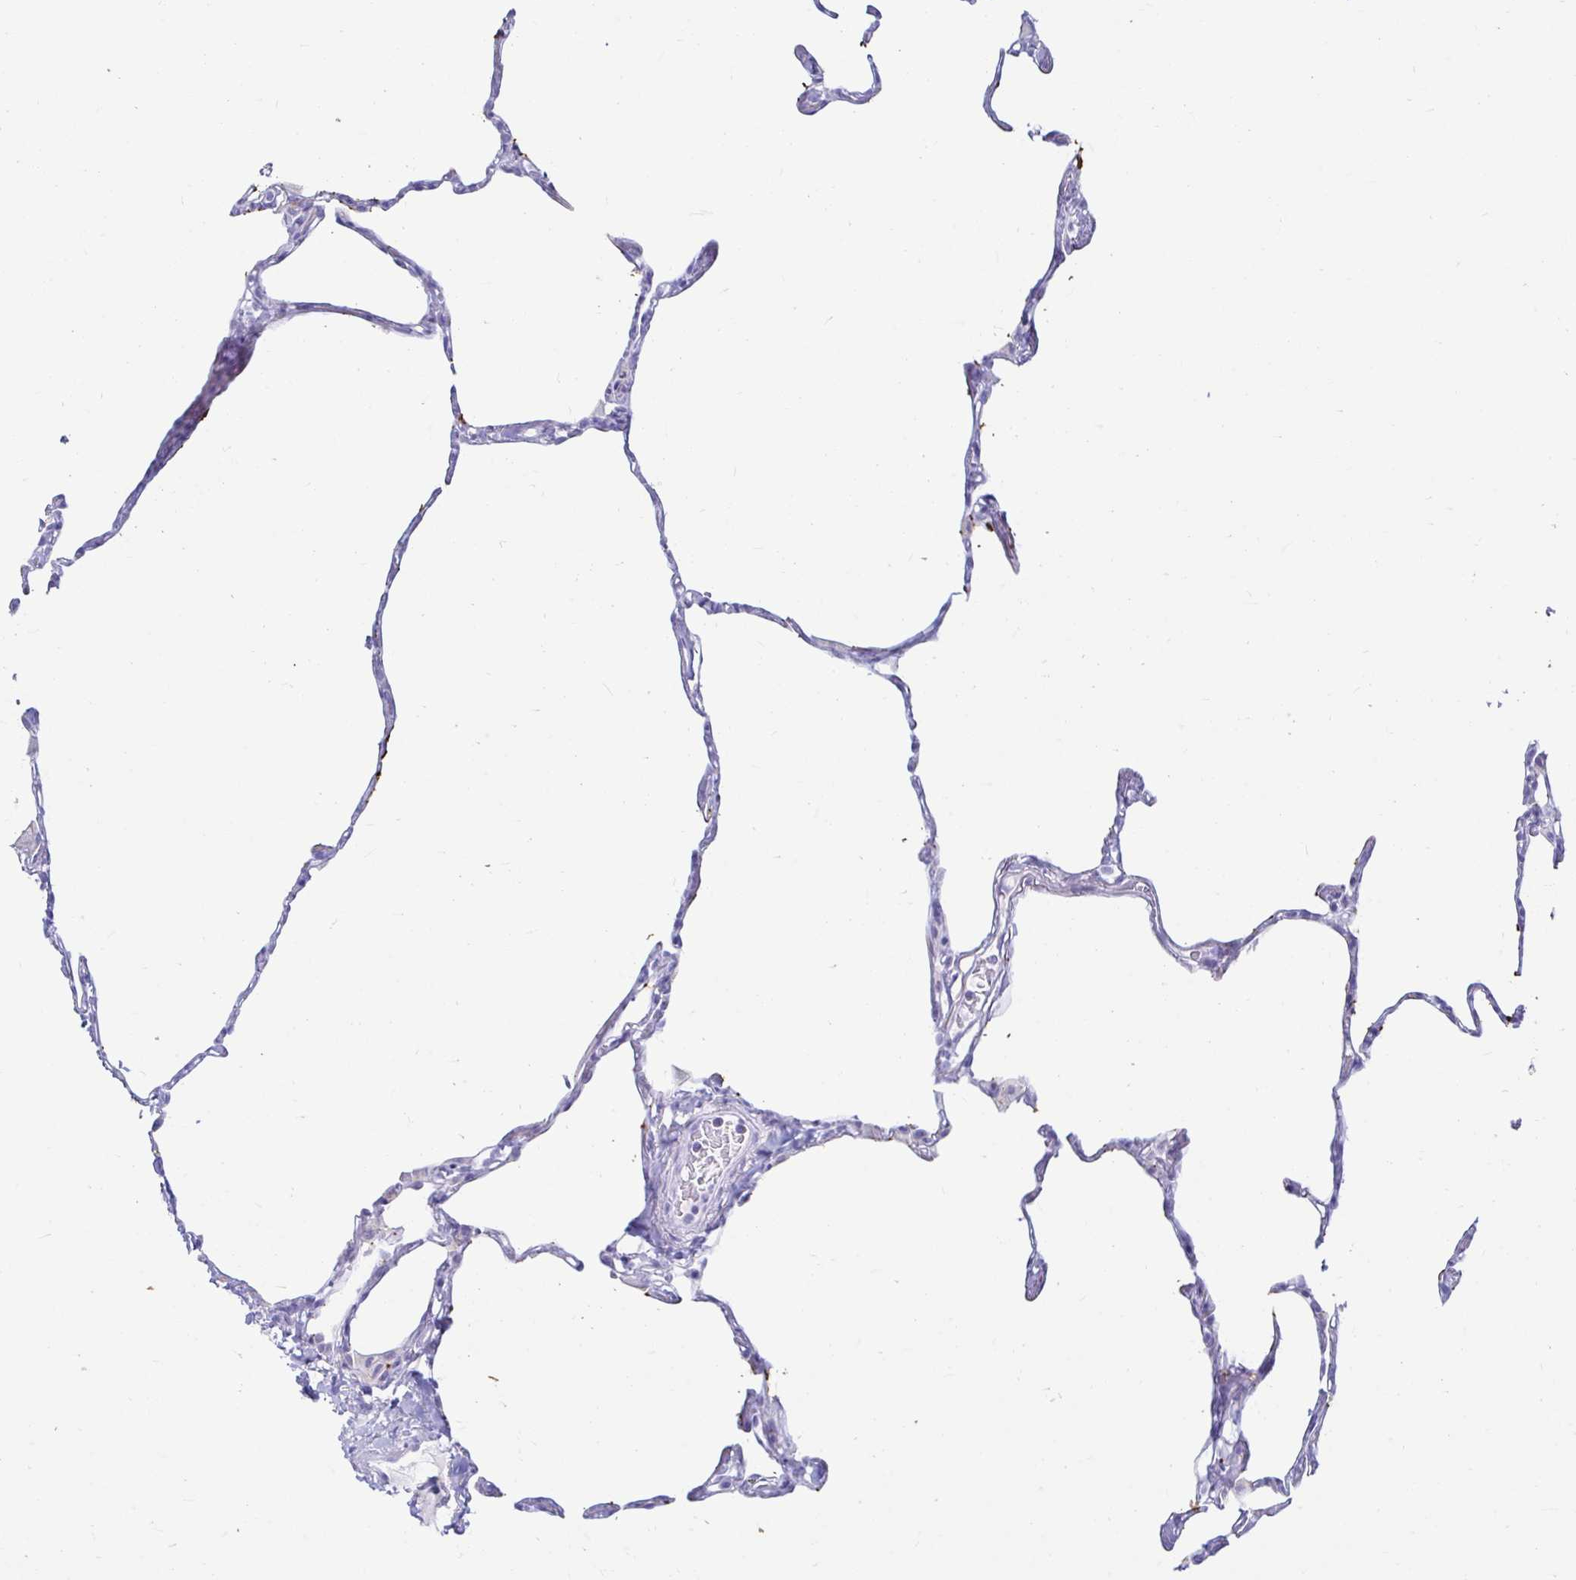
{"staining": {"intensity": "negative", "quantity": "none", "location": "none"}, "tissue": "lung", "cell_type": "Alveolar cells", "image_type": "normal", "snomed": [{"axis": "morphology", "description": "Normal tissue, NOS"}, {"axis": "topography", "description": "Lung"}], "caption": "IHC micrograph of normal lung stained for a protein (brown), which demonstrates no staining in alveolar cells.", "gene": "ERICH6", "patient": {"sex": "male", "age": 65}}